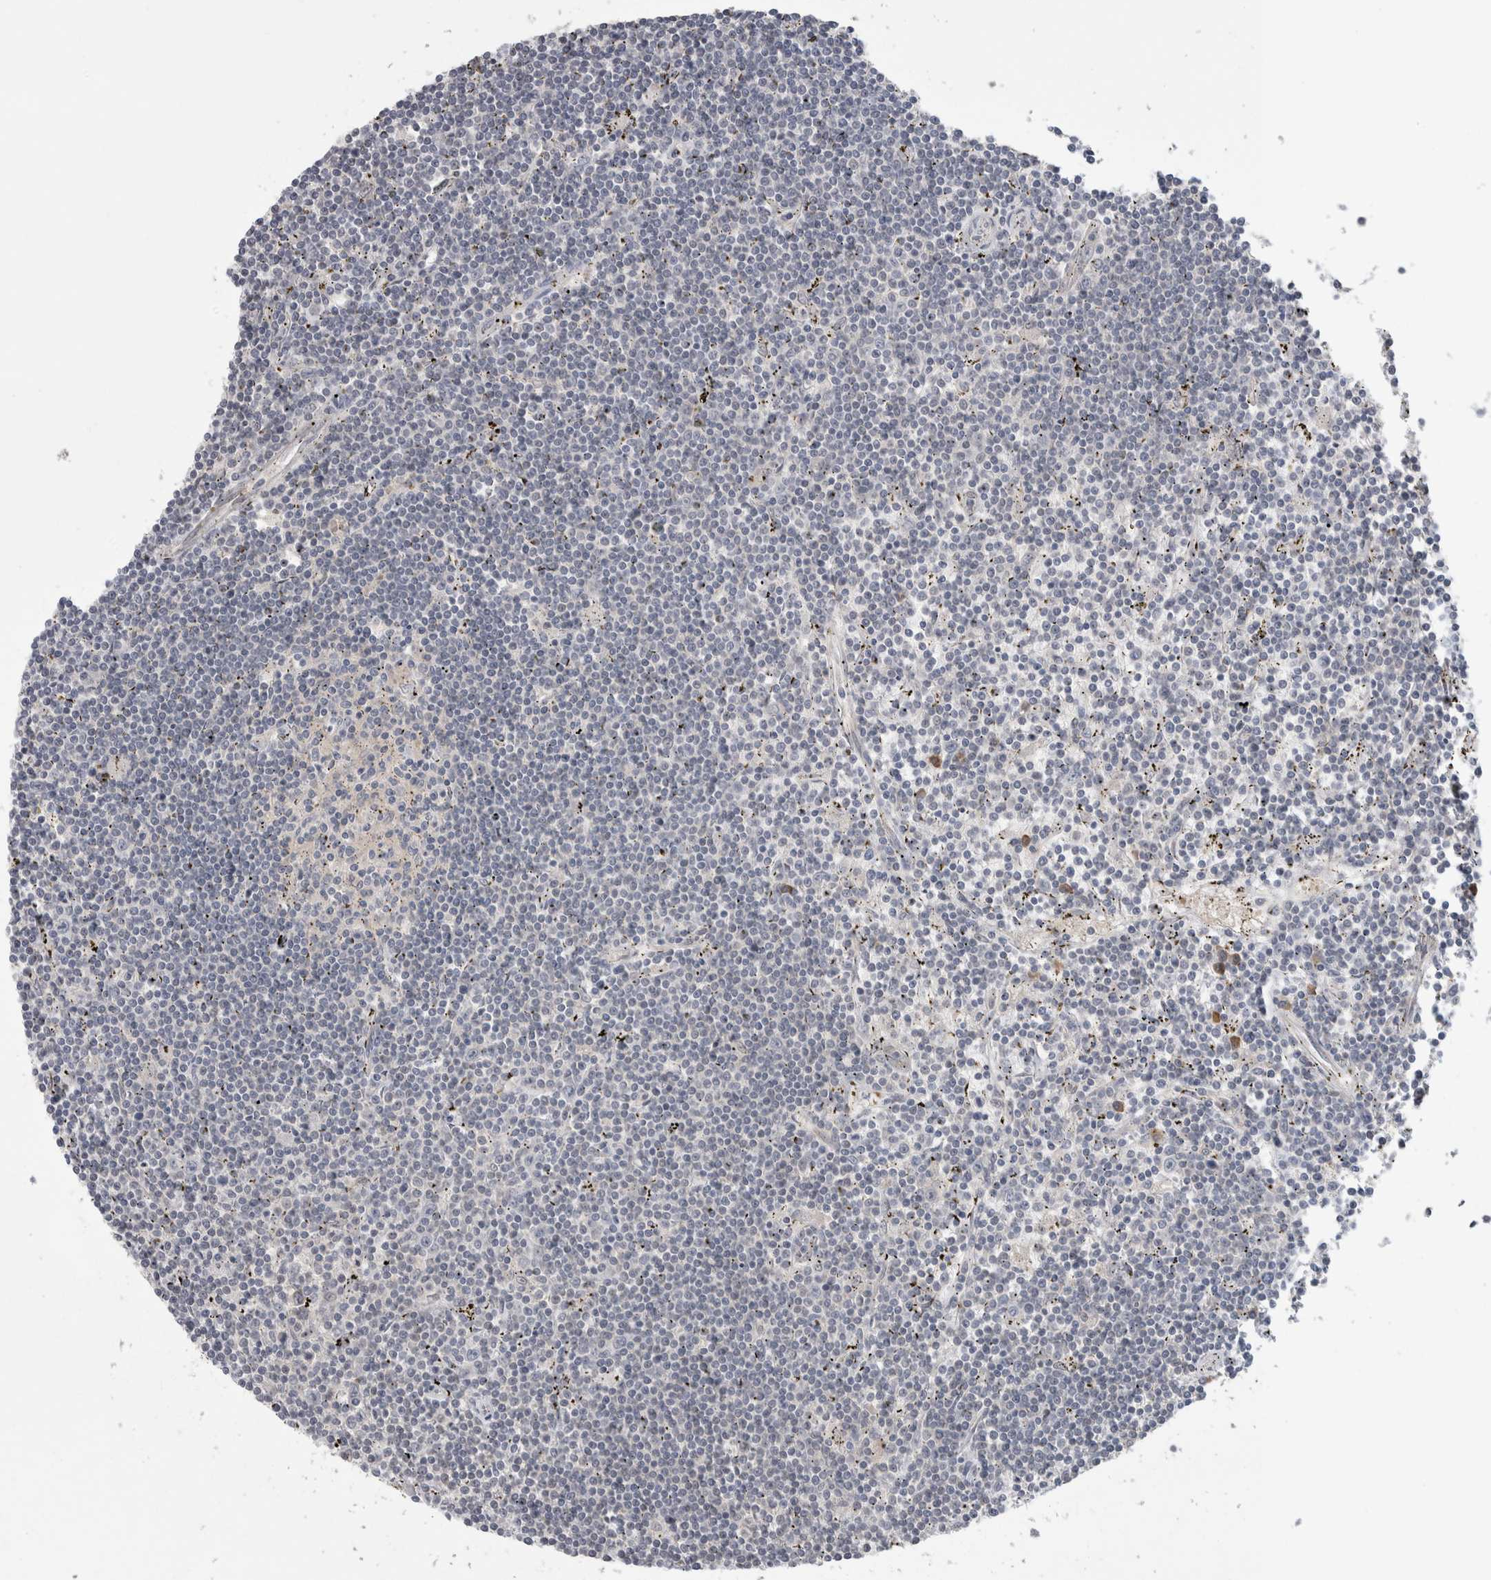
{"staining": {"intensity": "negative", "quantity": "none", "location": "none"}, "tissue": "lymphoma", "cell_type": "Tumor cells", "image_type": "cancer", "snomed": [{"axis": "morphology", "description": "Malignant lymphoma, non-Hodgkin's type, Low grade"}, {"axis": "topography", "description": "Spleen"}], "caption": "A micrograph of human lymphoma is negative for staining in tumor cells.", "gene": "CUL2", "patient": {"sex": "male", "age": 76}}